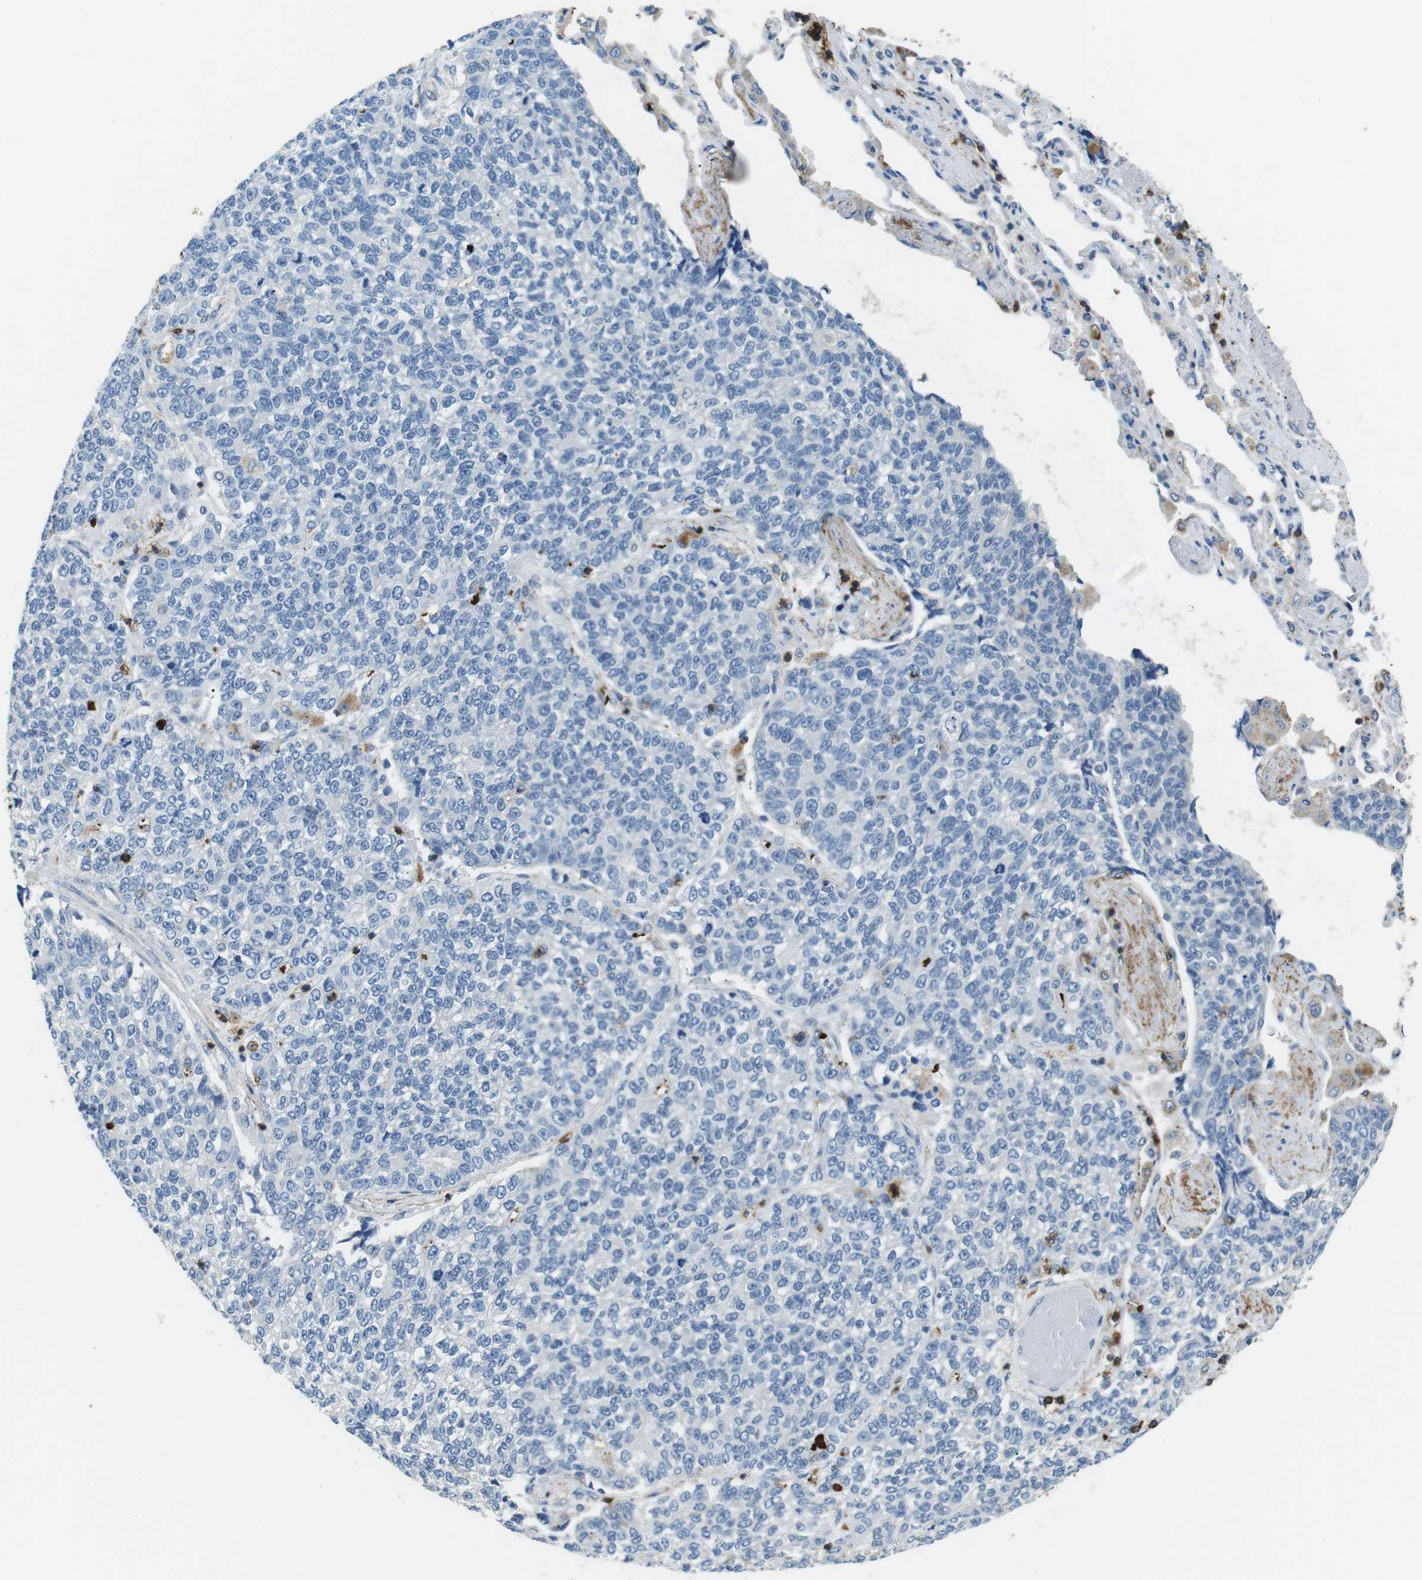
{"staining": {"intensity": "negative", "quantity": "none", "location": "none"}, "tissue": "lung cancer", "cell_type": "Tumor cells", "image_type": "cancer", "snomed": [{"axis": "morphology", "description": "Adenocarcinoma, NOS"}, {"axis": "topography", "description": "Lung"}], "caption": "Lung cancer was stained to show a protein in brown. There is no significant staining in tumor cells.", "gene": "CD6", "patient": {"sex": "male", "age": 49}}